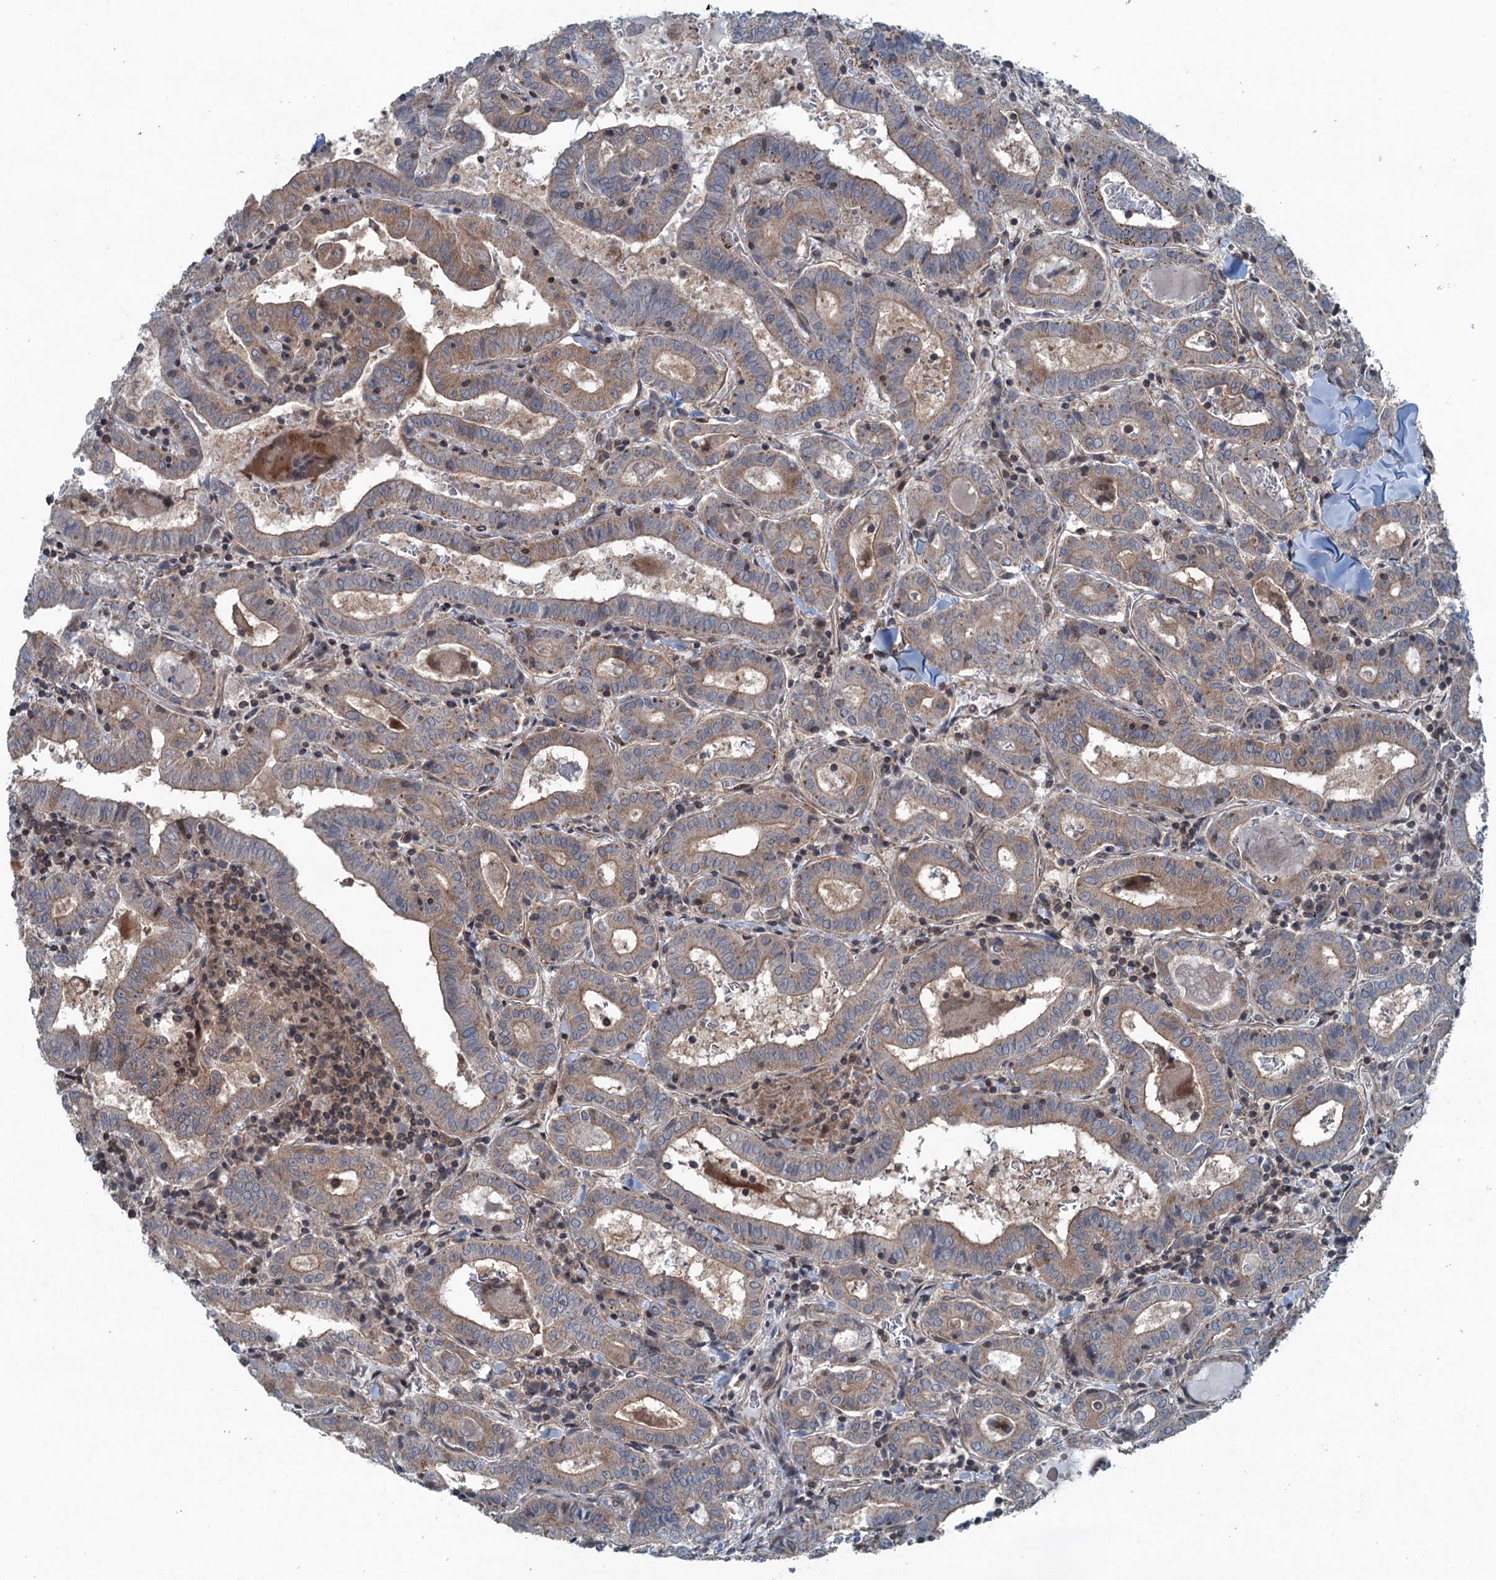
{"staining": {"intensity": "weak", "quantity": "25%-75%", "location": "cytoplasmic/membranous"}, "tissue": "thyroid cancer", "cell_type": "Tumor cells", "image_type": "cancer", "snomed": [{"axis": "morphology", "description": "Papillary adenocarcinoma, NOS"}, {"axis": "topography", "description": "Thyroid gland"}], "caption": "Weak cytoplasmic/membranous protein expression is present in approximately 25%-75% of tumor cells in papillary adenocarcinoma (thyroid). (DAB (3,3'-diaminobenzidine) IHC, brown staining for protein, blue staining for nuclei).", "gene": "TRAPPC8", "patient": {"sex": "female", "age": 72}}